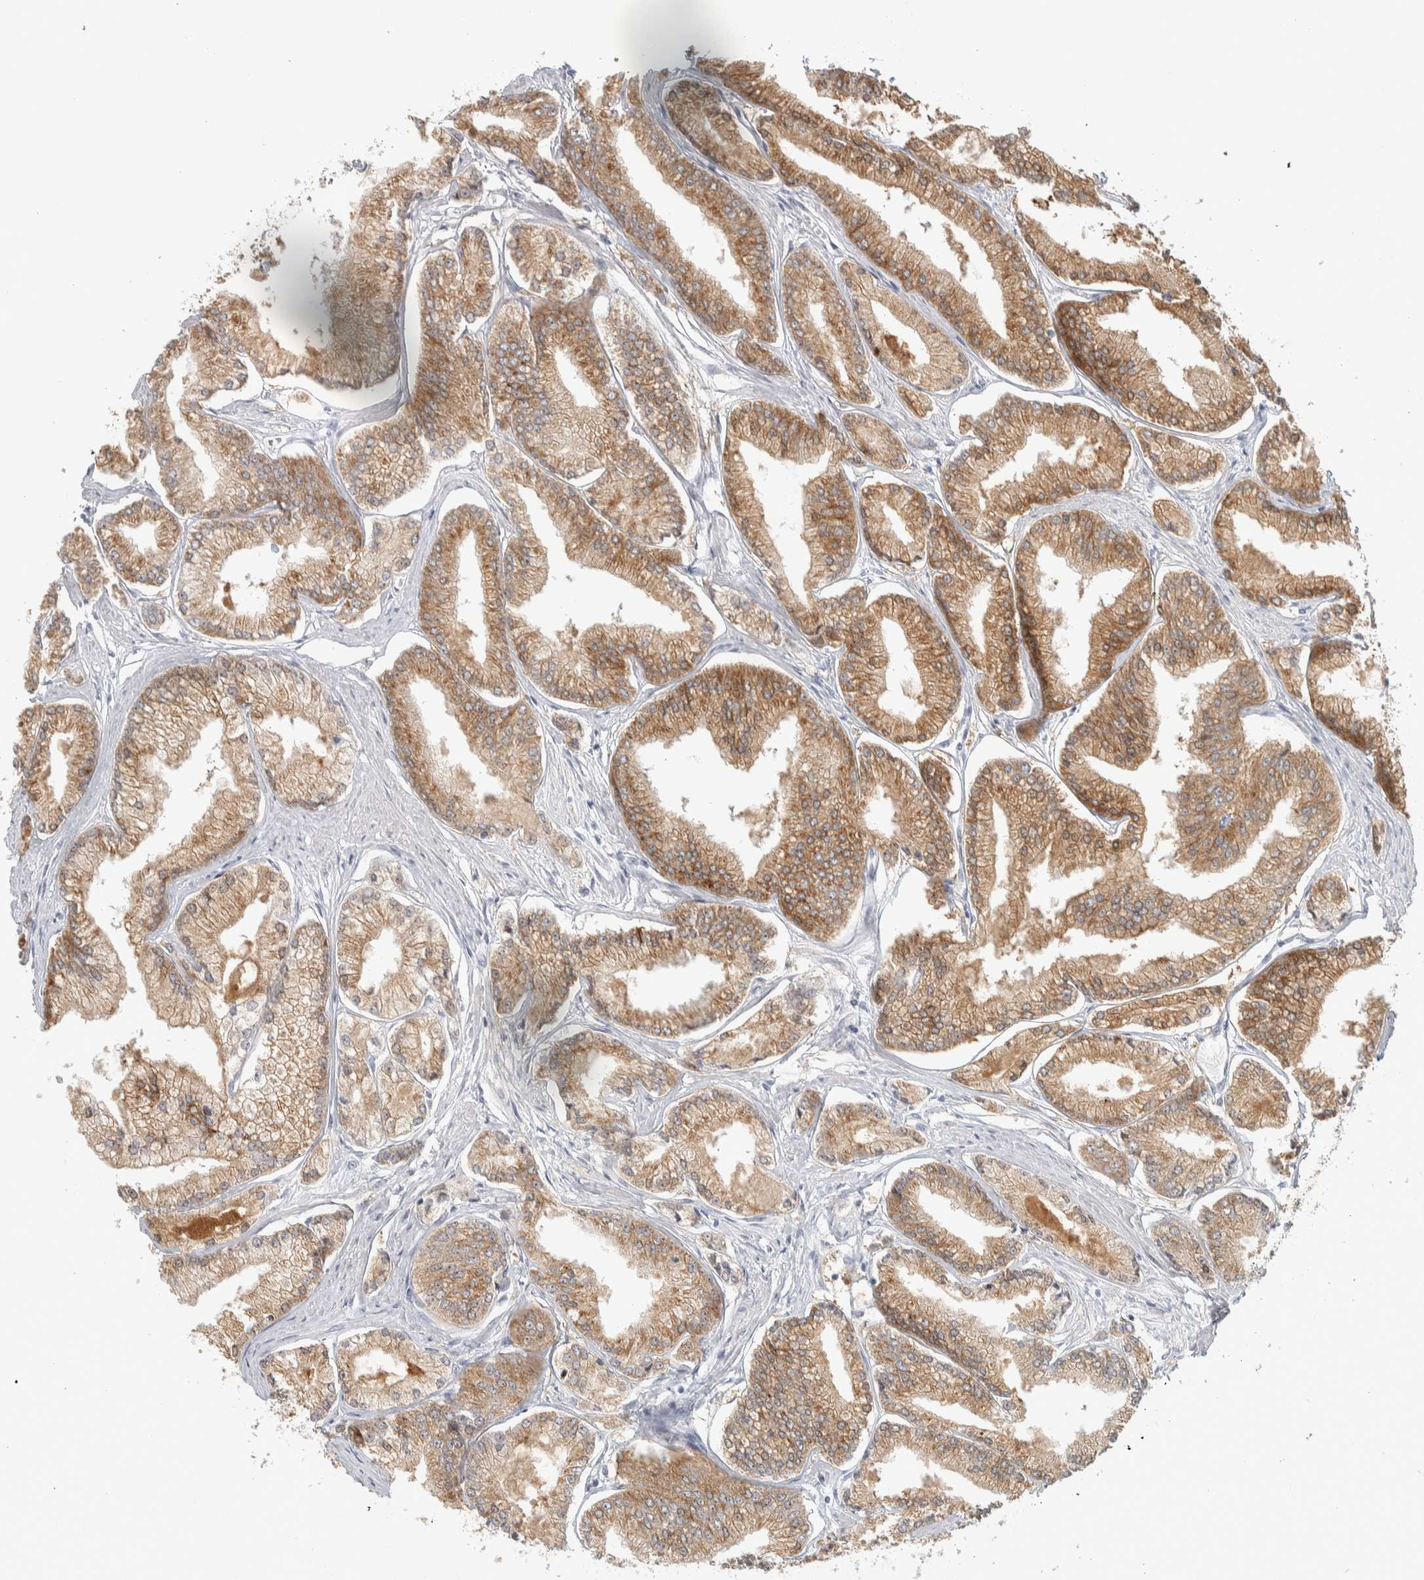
{"staining": {"intensity": "moderate", "quantity": ">75%", "location": "cytoplasmic/membranous"}, "tissue": "prostate cancer", "cell_type": "Tumor cells", "image_type": "cancer", "snomed": [{"axis": "morphology", "description": "Adenocarcinoma, Low grade"}, {"axis": "topography", "description": "Prostate"}], "caption": "High-magnification brightfield microscopy of prostate adenocarcinoma (low-grade) stained with DAB (brown) and counterstained with hematoxylin (blue). tumor cells exhibit moderate cytoplasmic/membranous positivity is identified in about>75% of cells. The staining is performed using DAB (3,3'-diaminobenzidine) brown chromogen to label protein expression. The nuclei are counter-stained blue using hematoxylin.", "gene": "DCXR", "patient": {"sex": "male", "age": 52}}